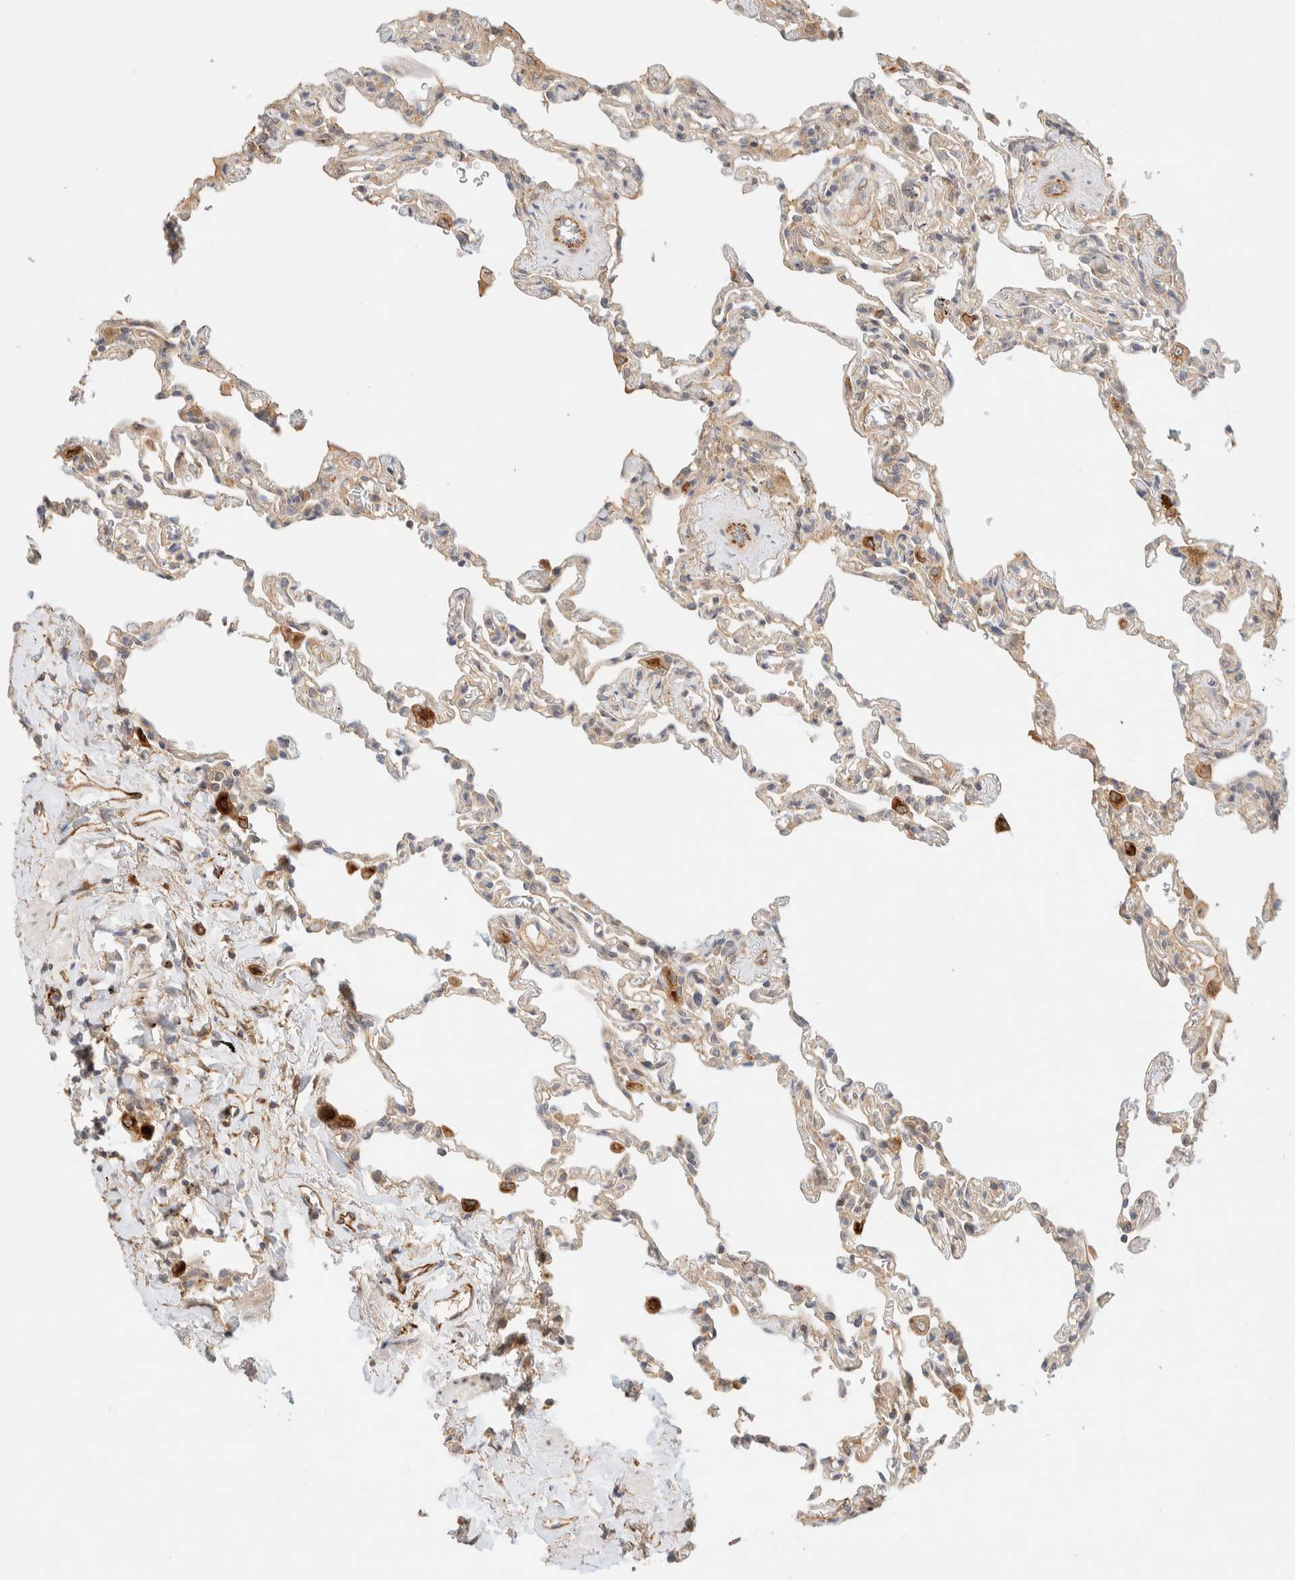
{"staining": {"intensity": "strong", "quantity": "<25%", "location": "cytoplasmic/membranous"}, "tissue": "lung", "cell_type": "Alveolar cells", "image_type": "normal", "snomed": [{"axis": "morphology", "description": "Normal tissue, NOS"}, {"axis": "topography", "description": "Lung"}], "caption": "Protein staining by IHC displays strong cytoplasmic/membranous expression in about <25% of alveolar cells in normal lung. (DAB (3,3'-diaminobenzidine) IHC with brightfield microscopy, high magnification).", "gene": "FAT1", "patient": {"sex": "male", "age": 59}}